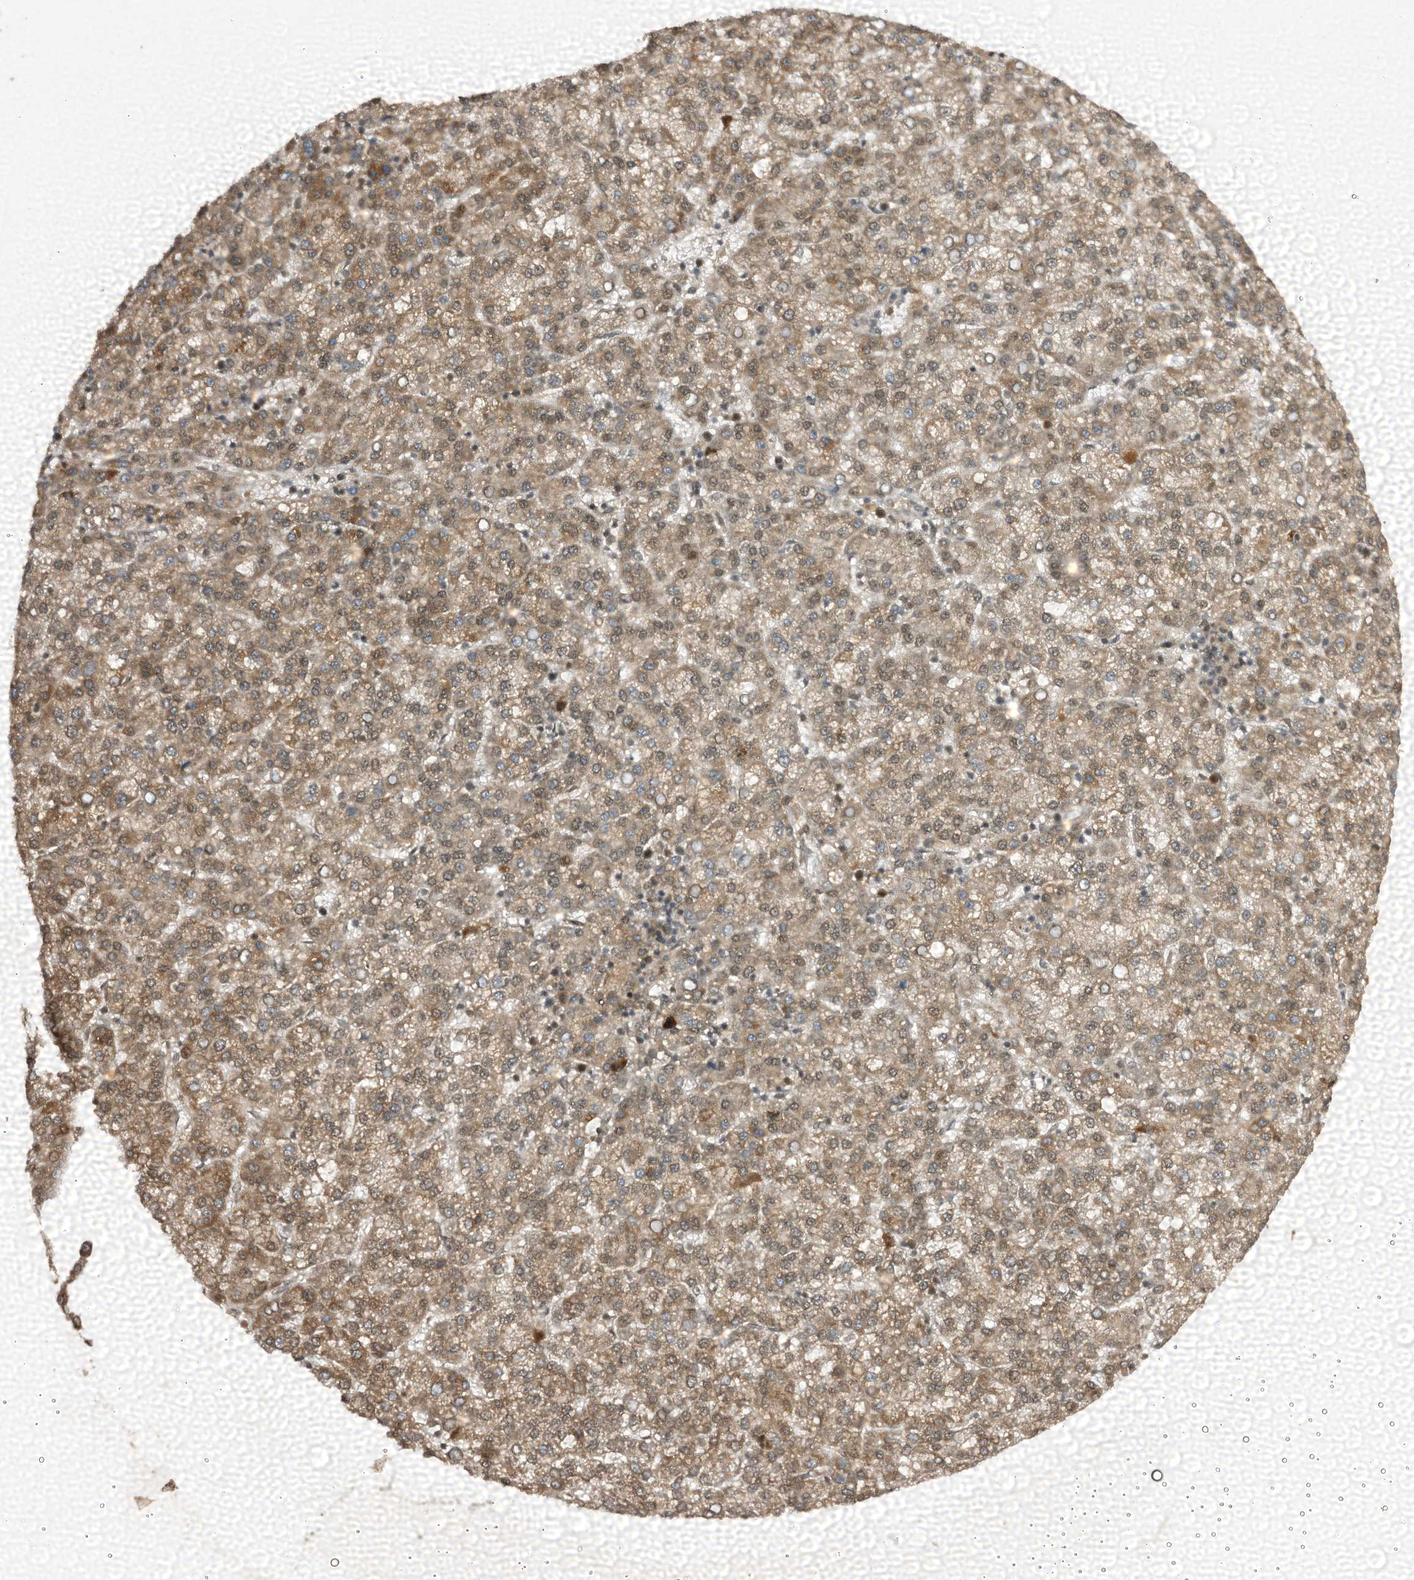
{"staining": {"intensity": "moderate", "quantity": ">75%", "location": "cytoplasmic/membranous"}, "tissue": "liver cancer", "cell_type": "Tumor cells", "image_type": "cancer", "snomed": [{"axis": "morphology", "description": "Carcinoma, Hepatocellular, NOS"}, {"axis": "topography", "description": "Liver"}], "caption": "Liver cancer tissue displays moderate cytoplasmic/membranous expression in about >75% of tumor cells, visualized by immunohistochemistry.", "gene": "TRAPPC4", "patient": {"sex": "female", "age": 58}}